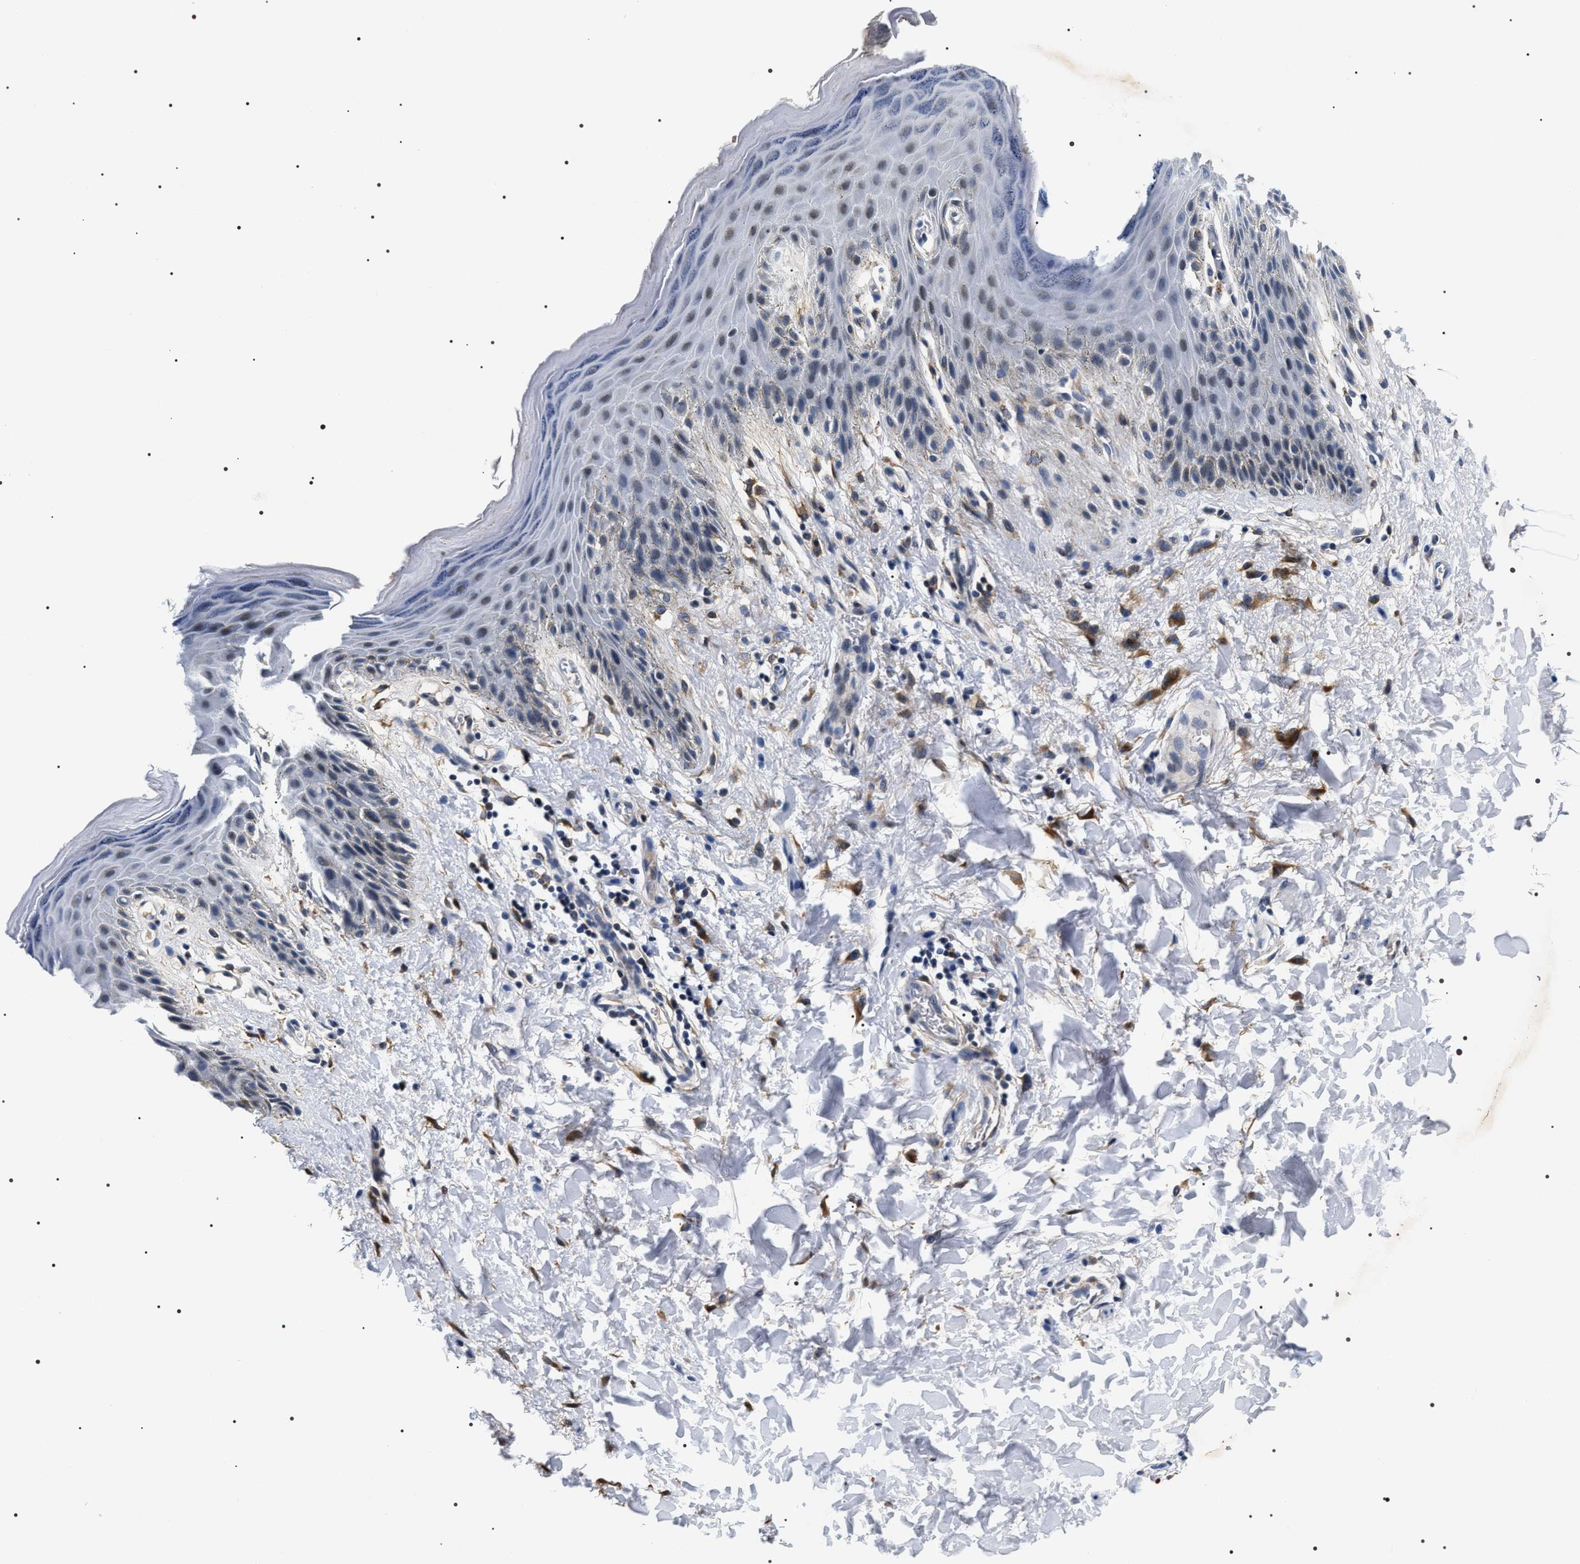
{"staining": {"intensity": "negative", "quantity": "none", "location": "none"}, "tissue": "skin", "cell_type": "Epidermal cells", "image_type": "normal", "snomed": [{"axis": "morphology", "description": "Normal tissue, NOS"}, {"axis": "topography", "description": "Anal"}], "caption": "Immunohistochemistry of normal skin demonstrates no expression in epidermal cells.", "gene": "BAG2", "patient": {"sex": "male", "age": 44}}